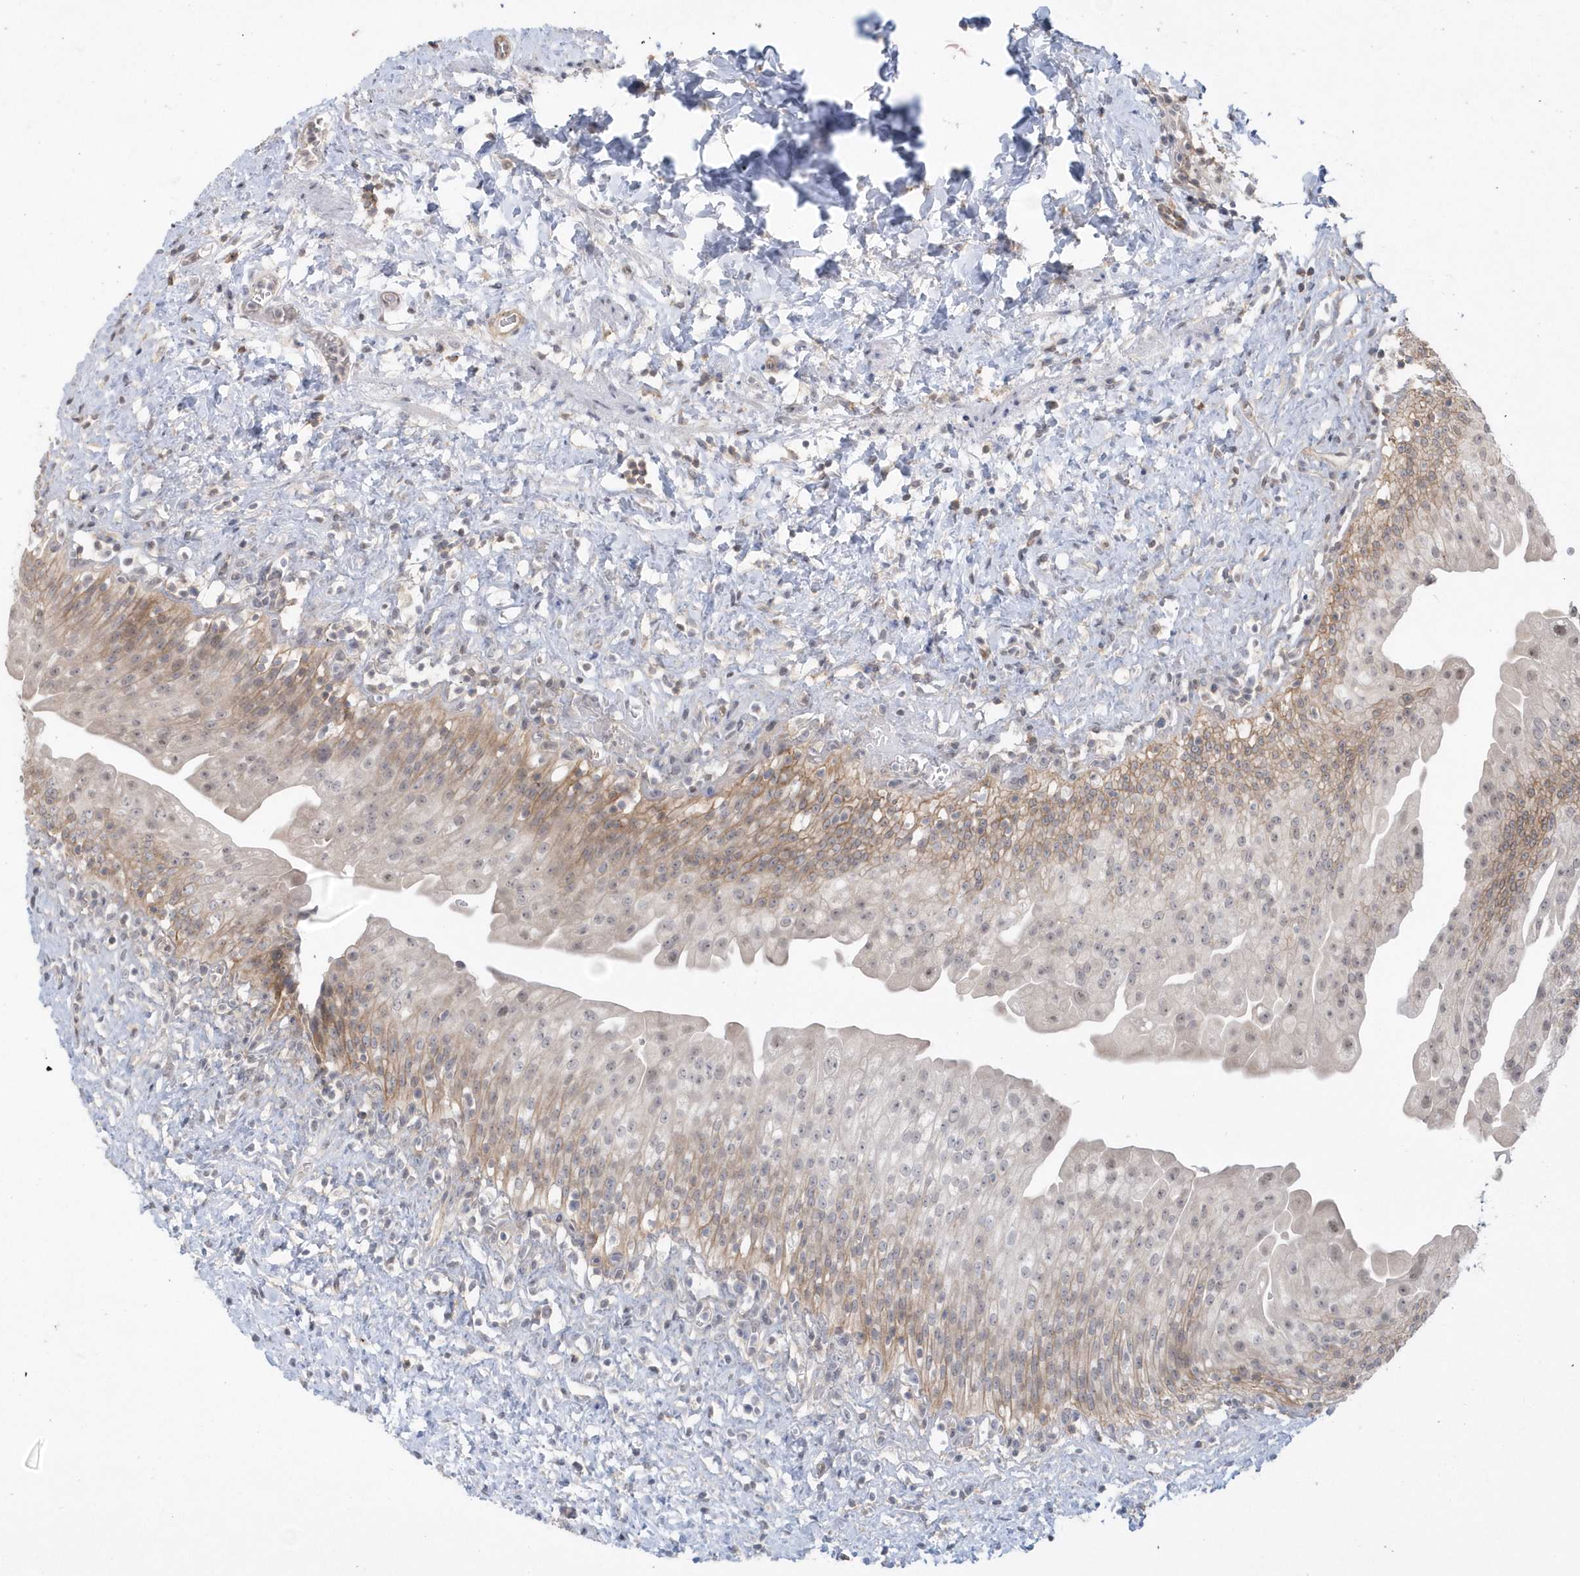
{"staining": {"intensity": "weak", "quantity": "25%-75%", "location": "cytoplasmic/membranous,nuclear"}, "tissue": "urinary bladder", "cell_type": "Urothelial cells", "image_type": "normal", "snomed": [{"axis": "morphology", "description": "Normal tissue, NOS"}, {"axis": "topography", "description": "Urinary bladder"}], "caption": "Unremarkable urinary bladder displays weak cytoplasmic/membranous,nuclear expression in approximately 25%-75% of urothelial cells, visualized by immunohistochemistry.", "gene": "CRIP3", "patient": {"sex": "female", "age": 27}}